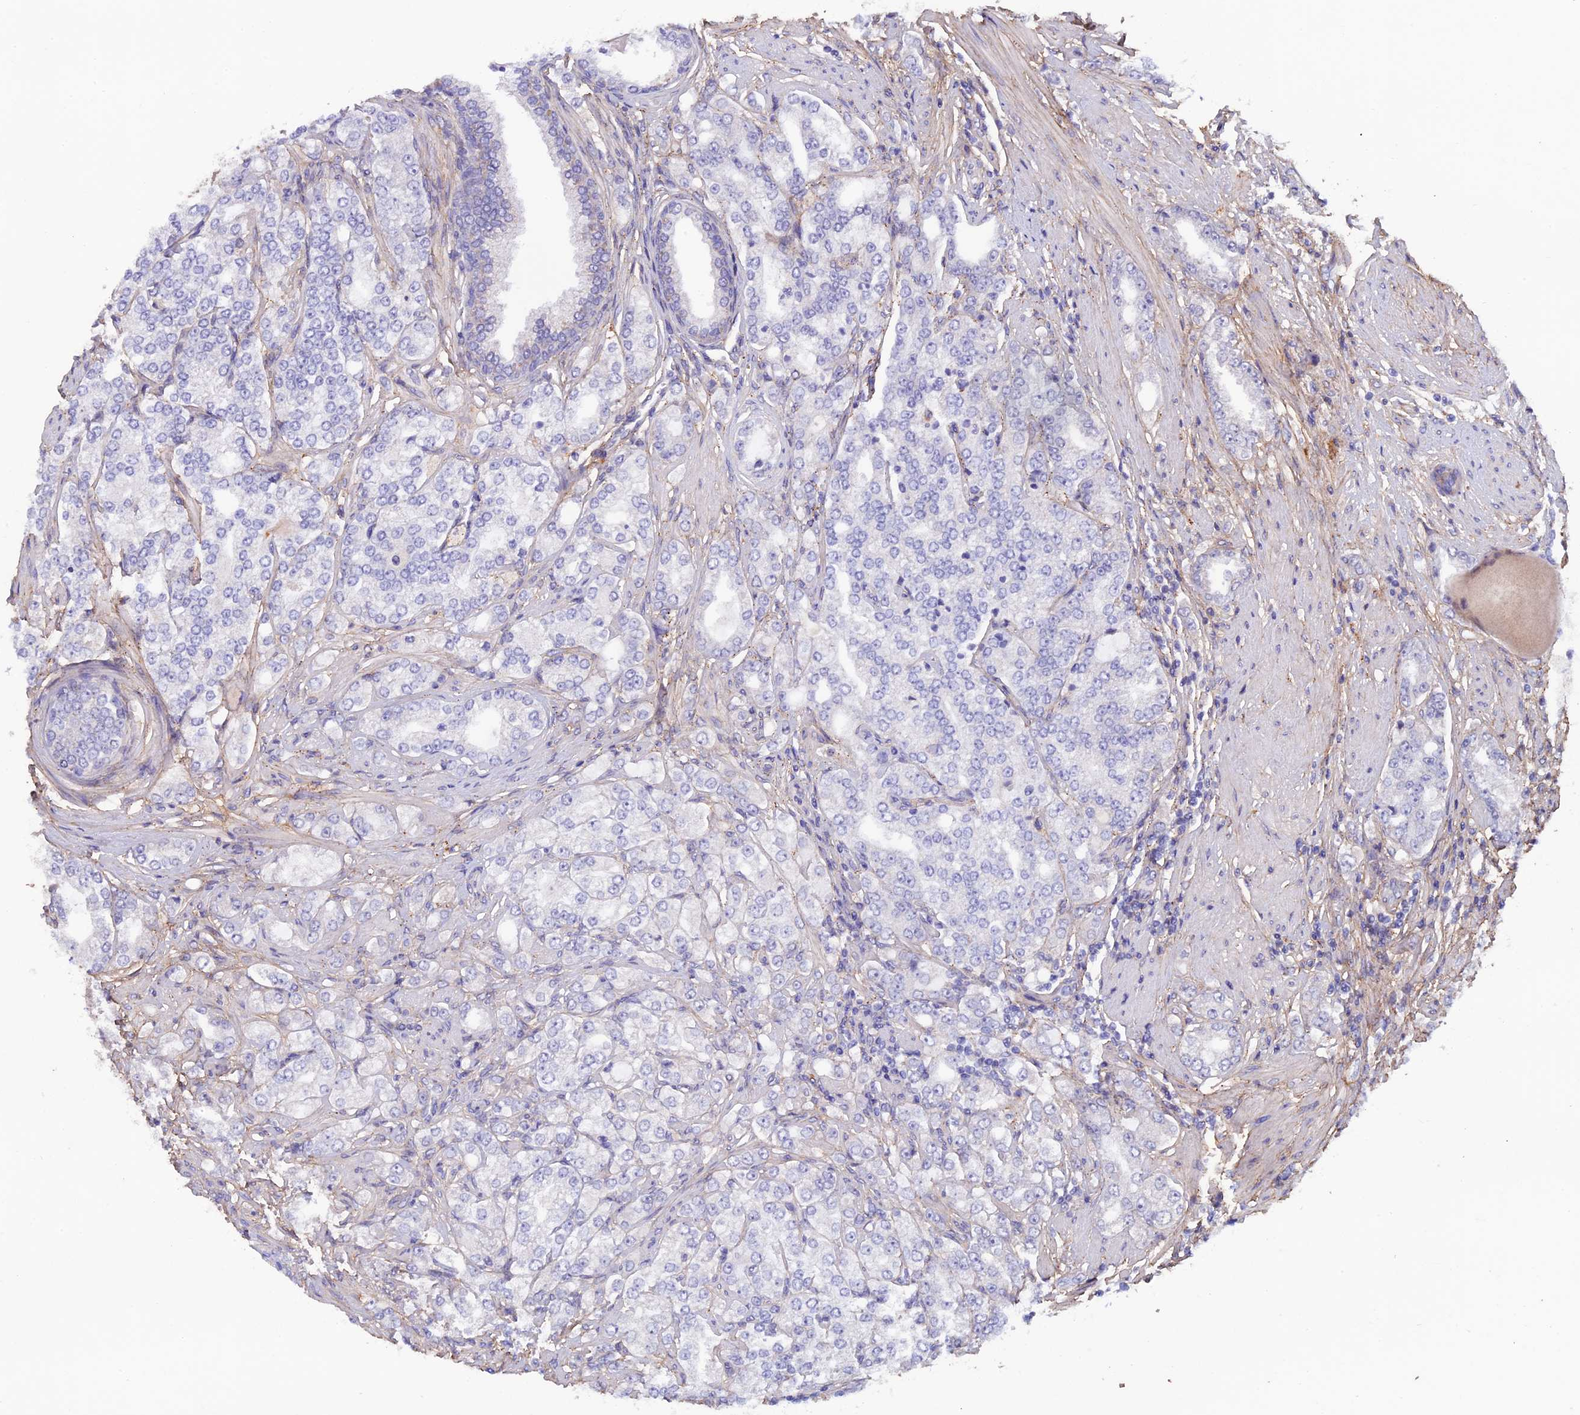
{"staining": {"intensity": "negative", "quantity": "none", "location": "none"}, "tissue": "prostate cancer", "cell_type": "Tumor cells", "image_type": "cancer", "snomed": [{"axis": "morphology", "description": "Adenocarcinoma, High grade"}, {"axis": "topography", "description": "Prostate"}], "caption": "Tumor cells are negative for protein expression in human adenocarcinoma (high-grade) (prostate). (Immunohistochemistry, brightfield microscopy, high magnification).", "gene": "COL4A3", "patient": {"sex": "male", "age": 64}}